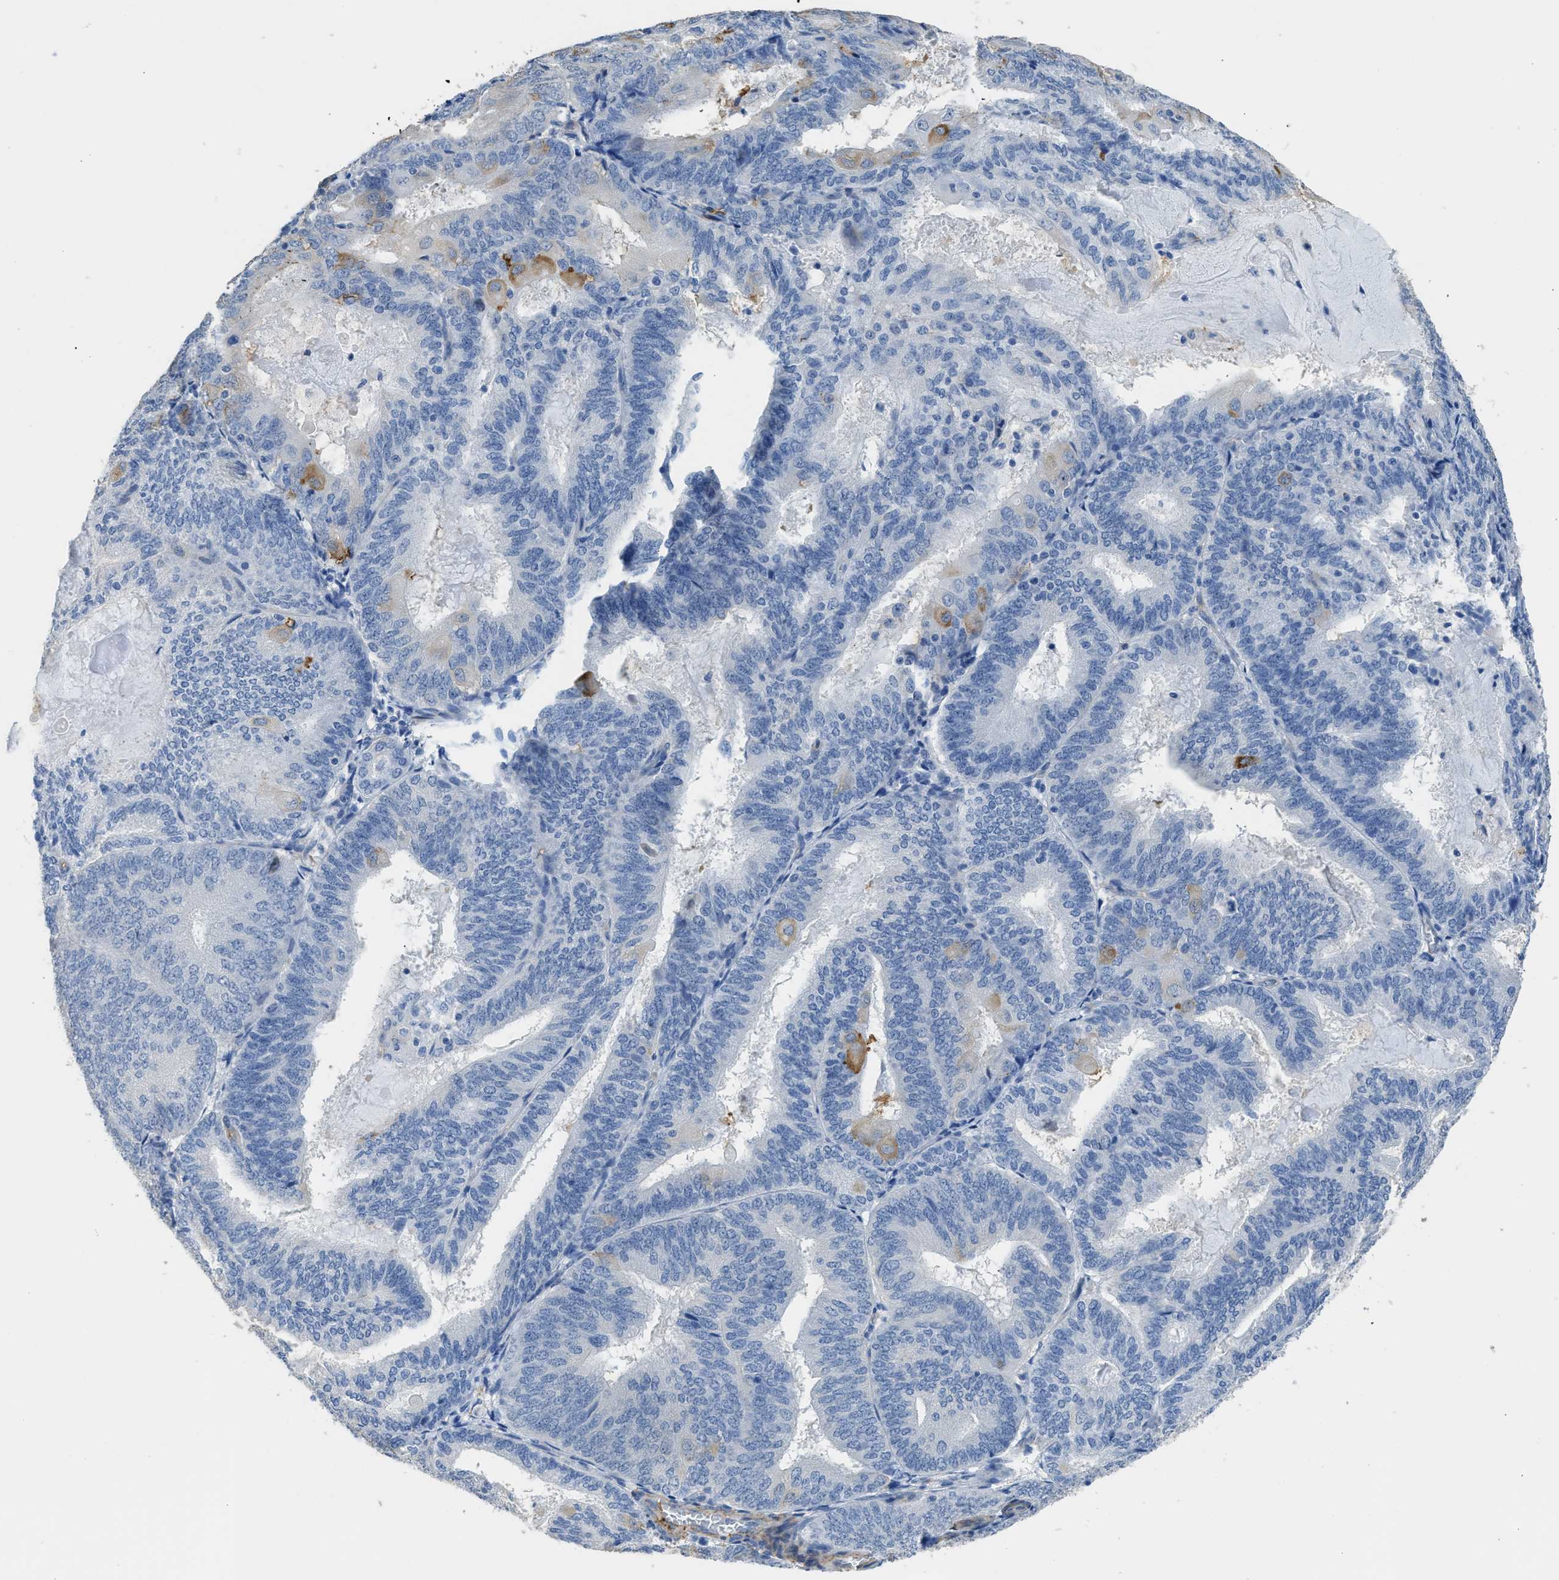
{"staining": {"intensity": "moderate", "quantity": "<25%", "location": "cytoplasmic/membranous"}, "tissue": "endometrial cancer", "cell_type": "Tumor cells", "image_type": "cancer", "snomed": [{"axis": "morphology", "description": "Adenocarcinoma, NOS"}, {"axis": "topography", "description": "Endometrium"}], "caption": "A brown stain labels moderate cytoplasmic/membranous positivity of a protein in human endometrial cancer (adenocarcinoma) tumor cells.", "gene": "ZSWIM5", "patient": {"sex": "female", "age": 81}}